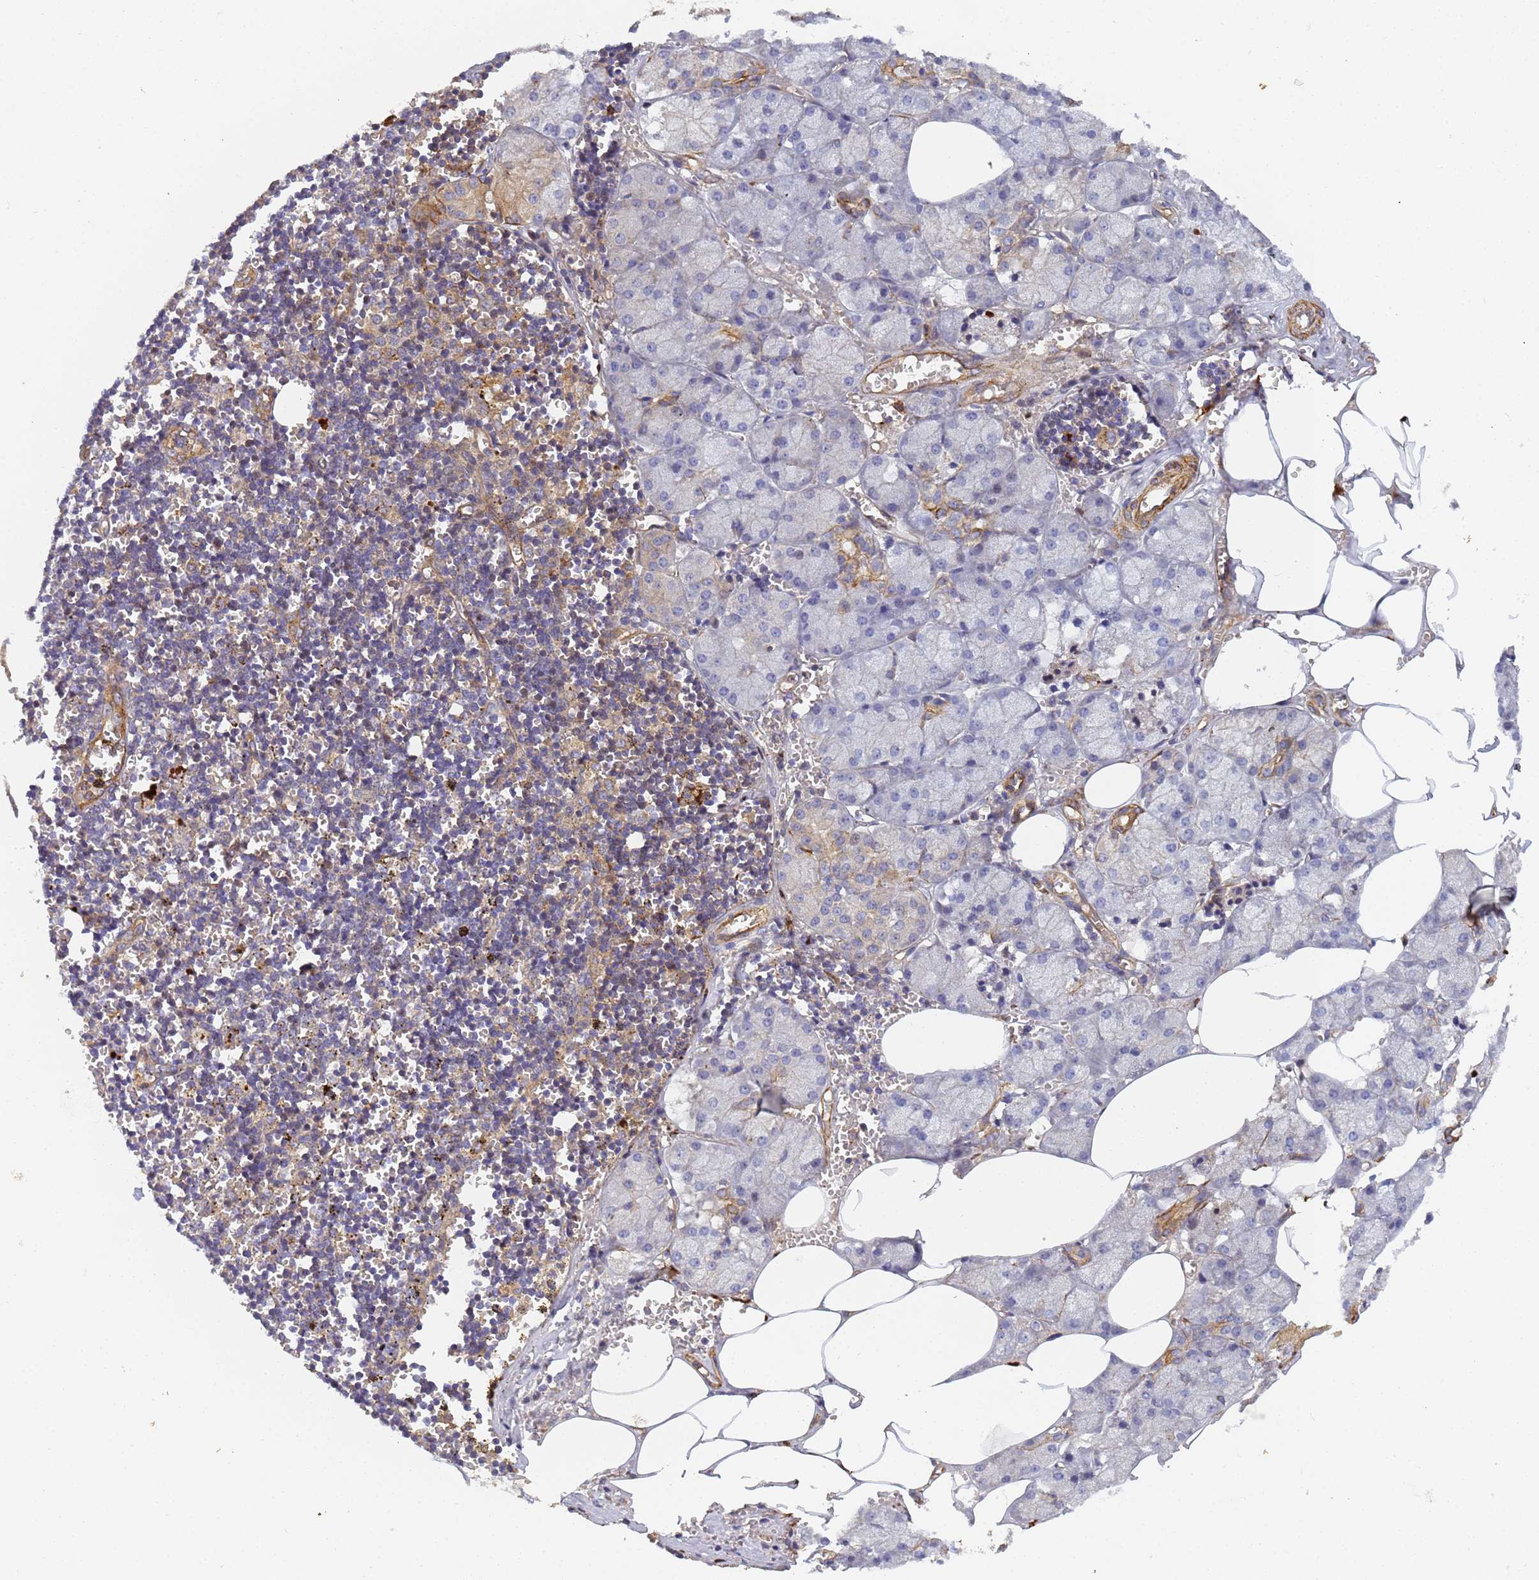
{"staining": {"intensity": "moderate", "quantity": "25%-75%", "location": "cytoplasmic/membranous"}, "tissue": "salivary gland", "cell_type": "Glandular cells", "image_type": "normal", "snomed": [{"axis": "morphology", "description": "Normal tissue, NOS"}, {"axis": "topography", "description": "Salivary gland"}], "caption": "Immunohistochemistry (IHC) image of unremarkable human salivary gland stained for a protein (brown), which exhibits medium levels of moderate cytoplasmic/membranous positivity in about 25%-75% of glandular cells.", "gene": "RALGAPA2", "patient": {"sex": "male", "age": 62}}